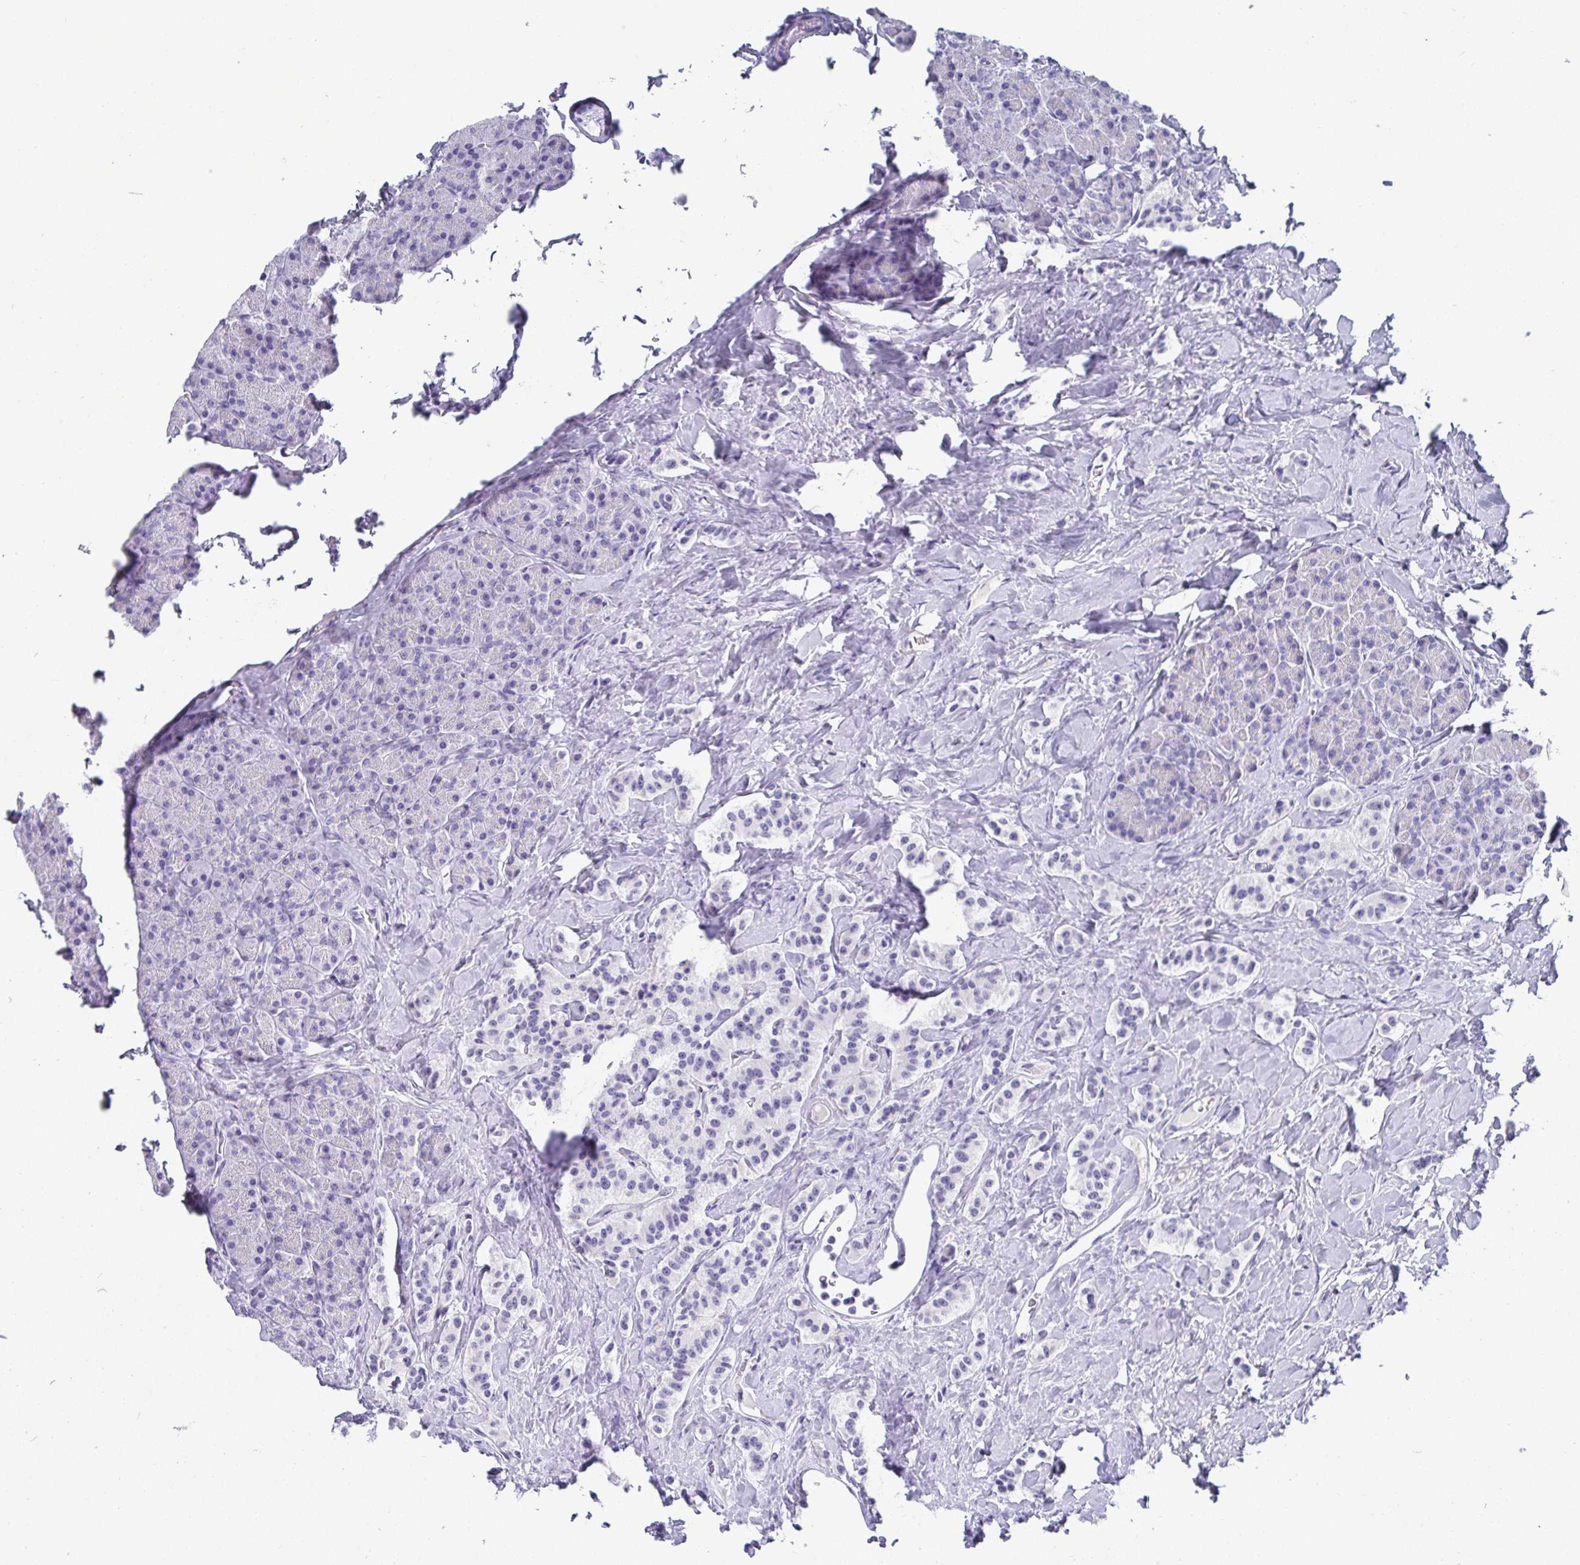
{"staining": {"intensity": "negative", "quantity": "none", "location": "none"}, "tissue": "carcinoid", "cell_type": "Tumor cells", "image_type": "cancer", "snomed": [{"axis": "morphology", "description": "Normal tissue, NOS"}, {"axis": "morphology", "description": "Carcinoid, malignant, NOS"}, {"axis": "topography", "description": "Pancreas"}], "caption": "IHC micrograph of carcinoid (malignant) stained for a protein (brown), which reveals no staining in tumor cells. (DAB immunohistochemistry with hematoxylin counter stain).", "gene": "TMEM241", "patient": {"sex": "male", "age": 36}}